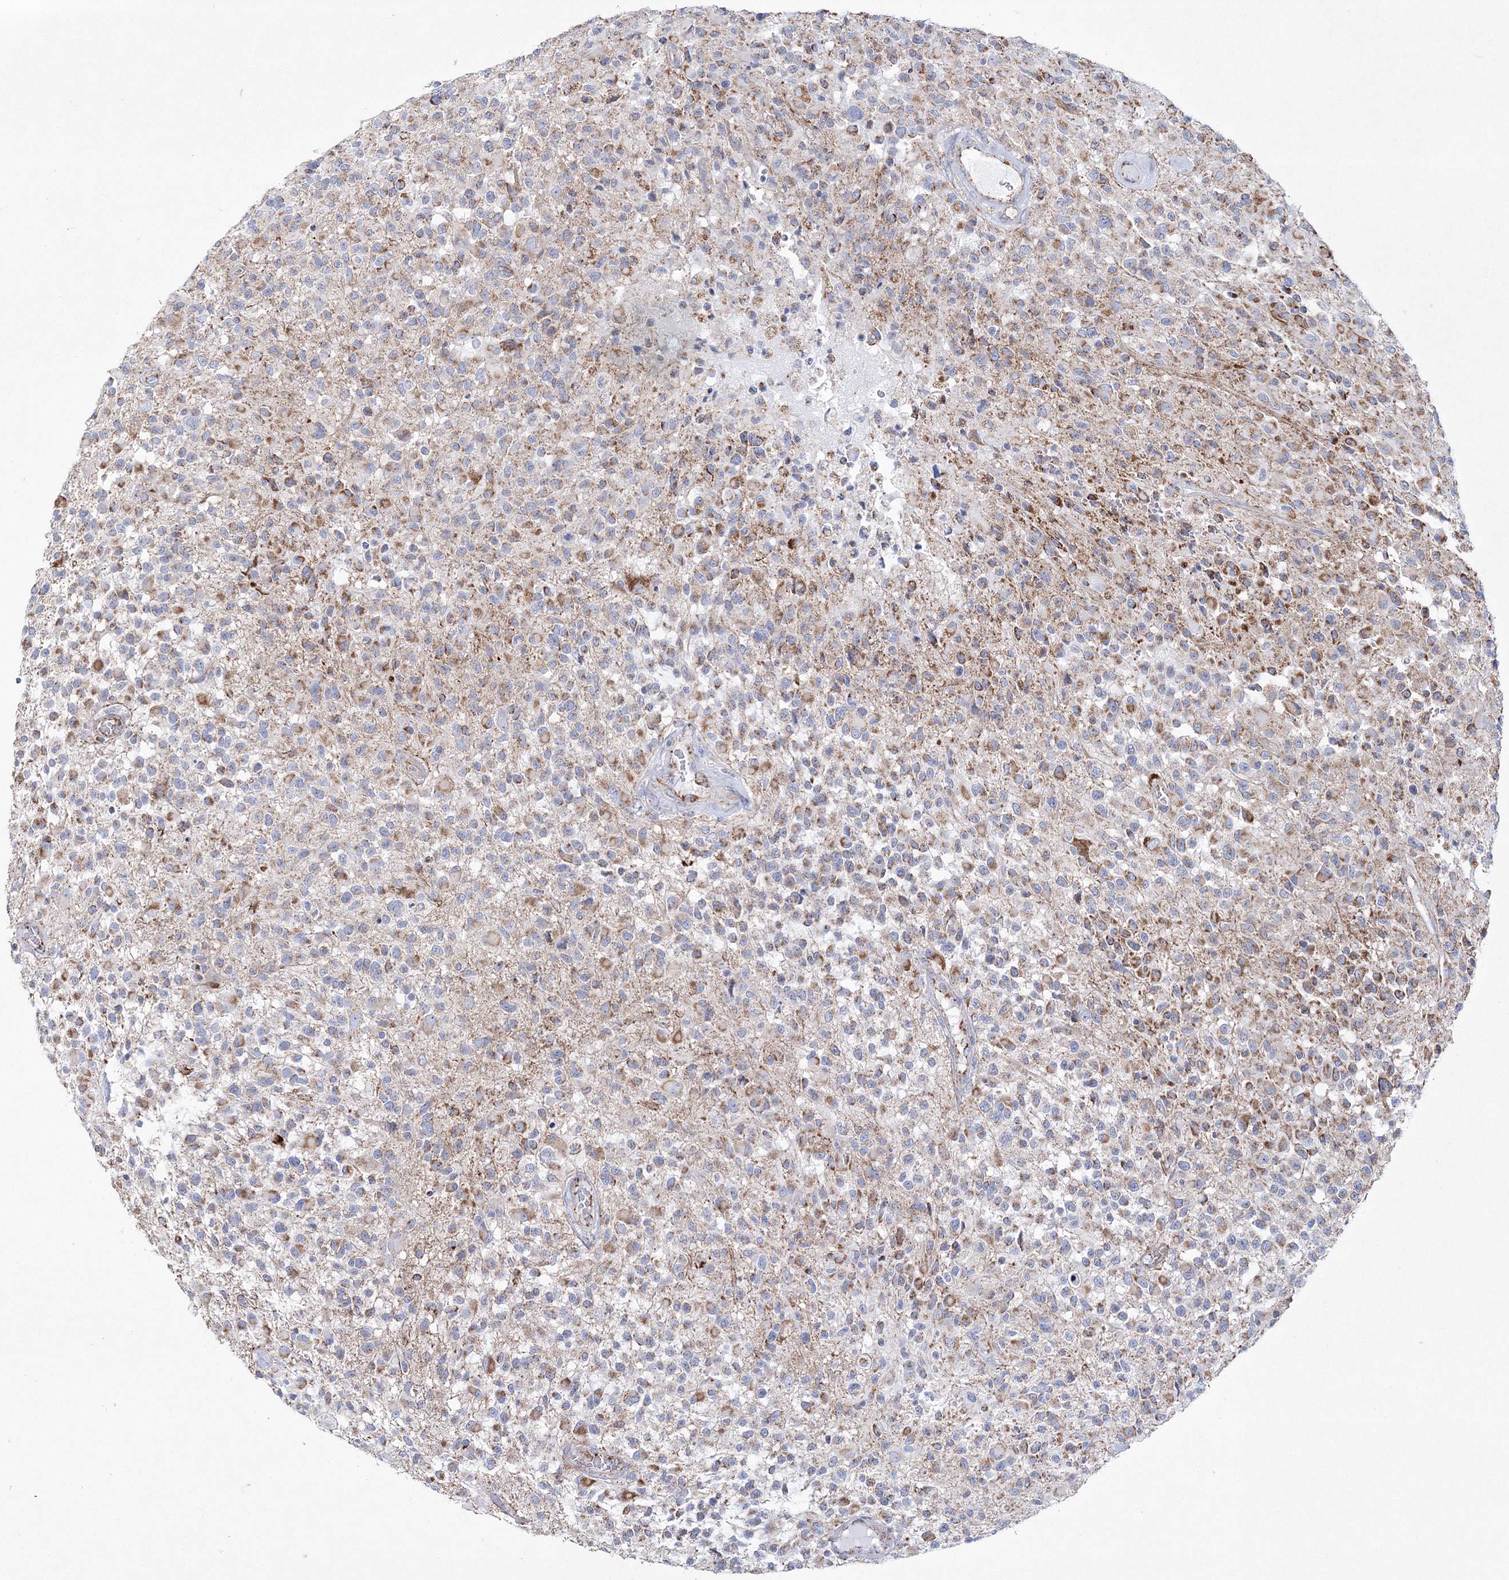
{"staining": {"intensity": "moderate", "quantity": "25%-75%", "location": "cytoplasmic/membranous"}, "tissue": "glioma", "cell_type": "Tumor cells", "image_type": "cancer", "snomed": [{"axis": "morphology", "description": "Glioma, malignant, High grade"}, {"axis": "morphology", "description": "Glioblastoma, NOS"}, {"axis": "topography", "description": "Brain"}], "caption": "Tumor cells exhibit medium levels of moderate cytoplasmic/membranous positivity in approximately 25%-75% of cells in human glioblastoma.", "gene": "HIBCH", "patient": {"sex": "male", "age": 60}}